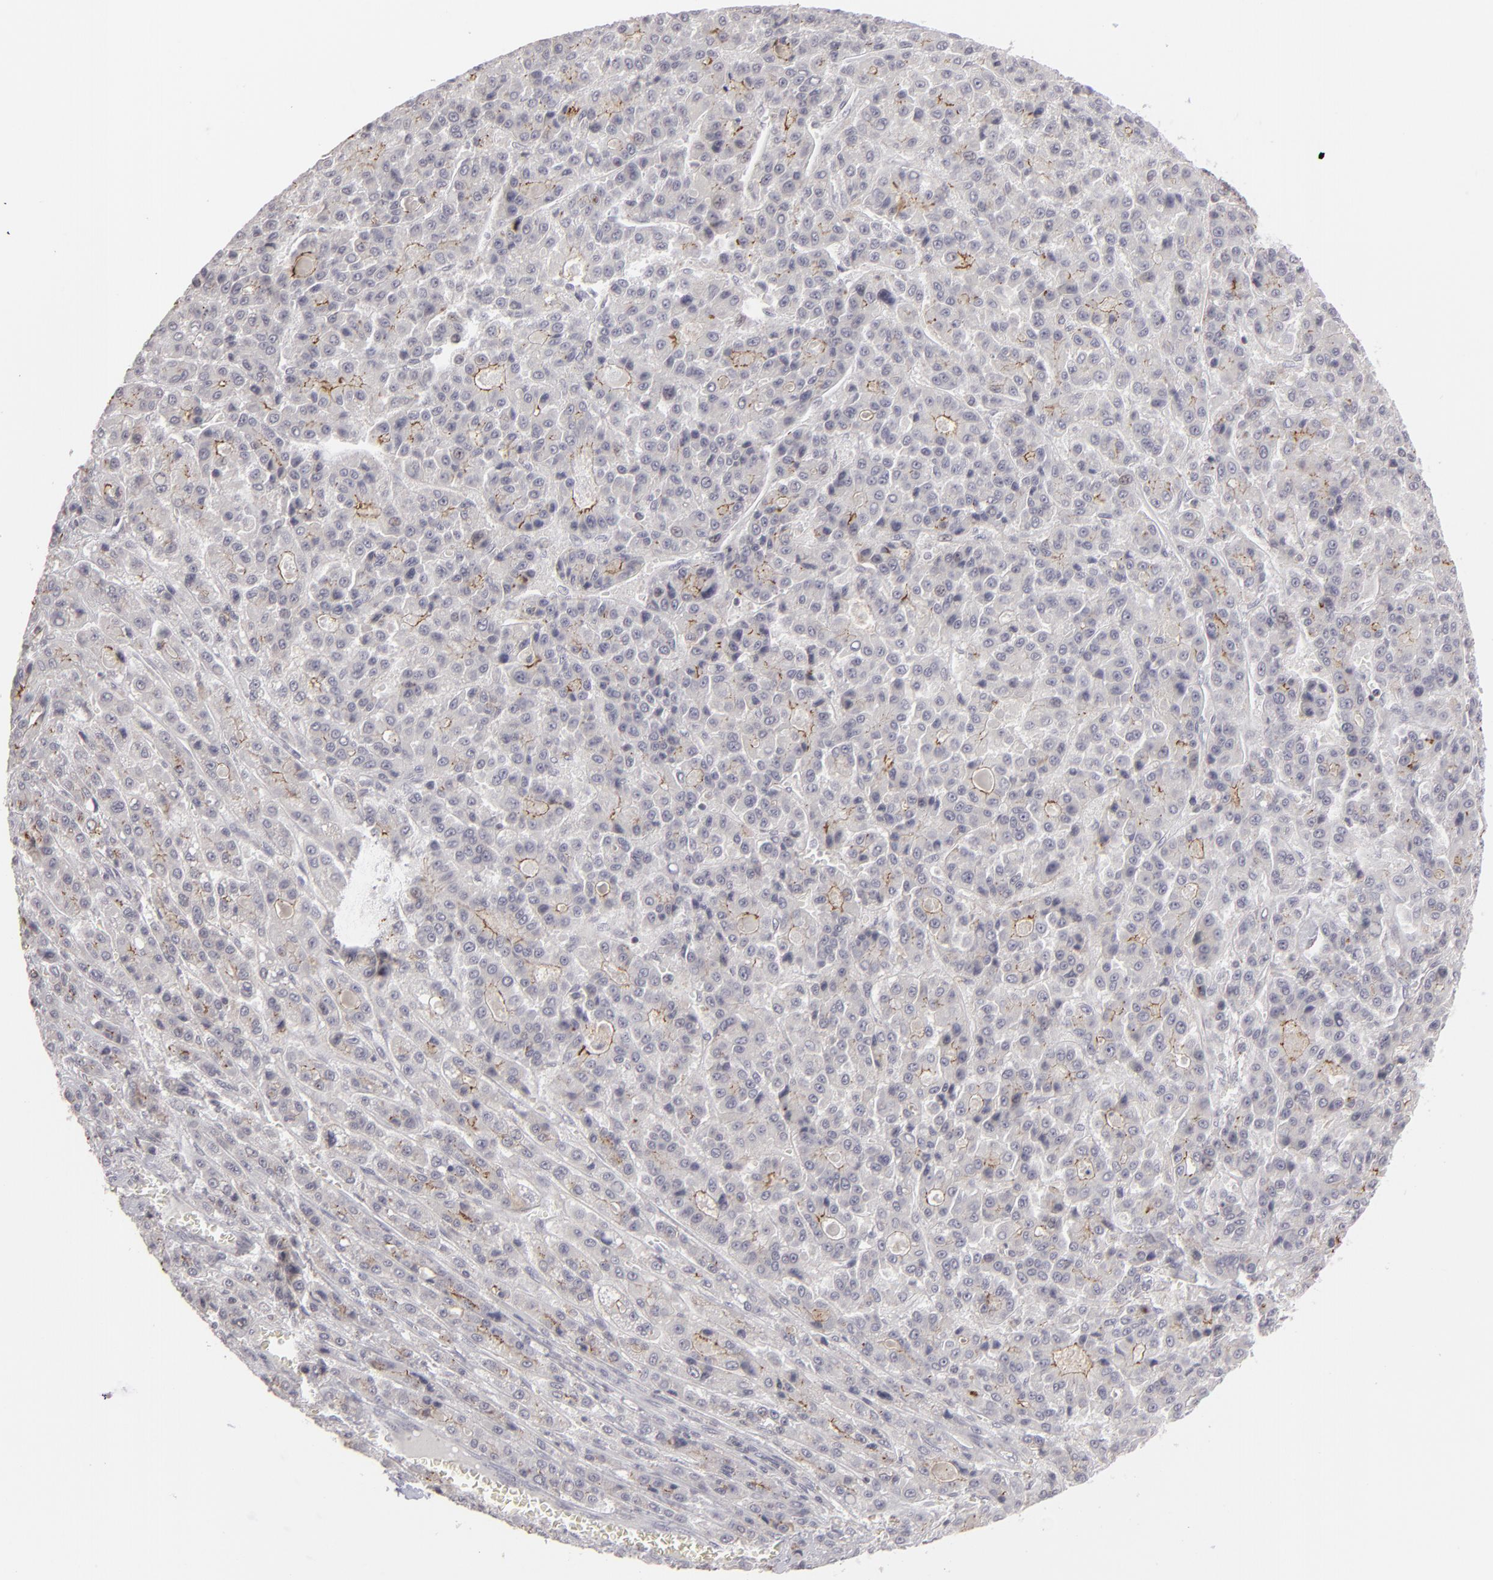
{"staining": {"intensity": "moderate", "quantity": "25%-75%", "location": "cytoplasmic/membranous"}, "tissue": "liver cancer", "cell_type": "Tumor cells", "image_type": "cancer", "snomed": [{"axis": "morphology", "description": "Carcinoma, Hepatocellular, NOS"}, {"axis": "topography", "description": "Liver"}], "caption": "Protein staining demonstrates moderate cytoplasmic/membranous expression in approximately 25%-75% of tumor cells in liver cancer (hepatocellular carcinoma).", "gene": "CLDN2", "patient": {"sex": "male", "age": 70}}